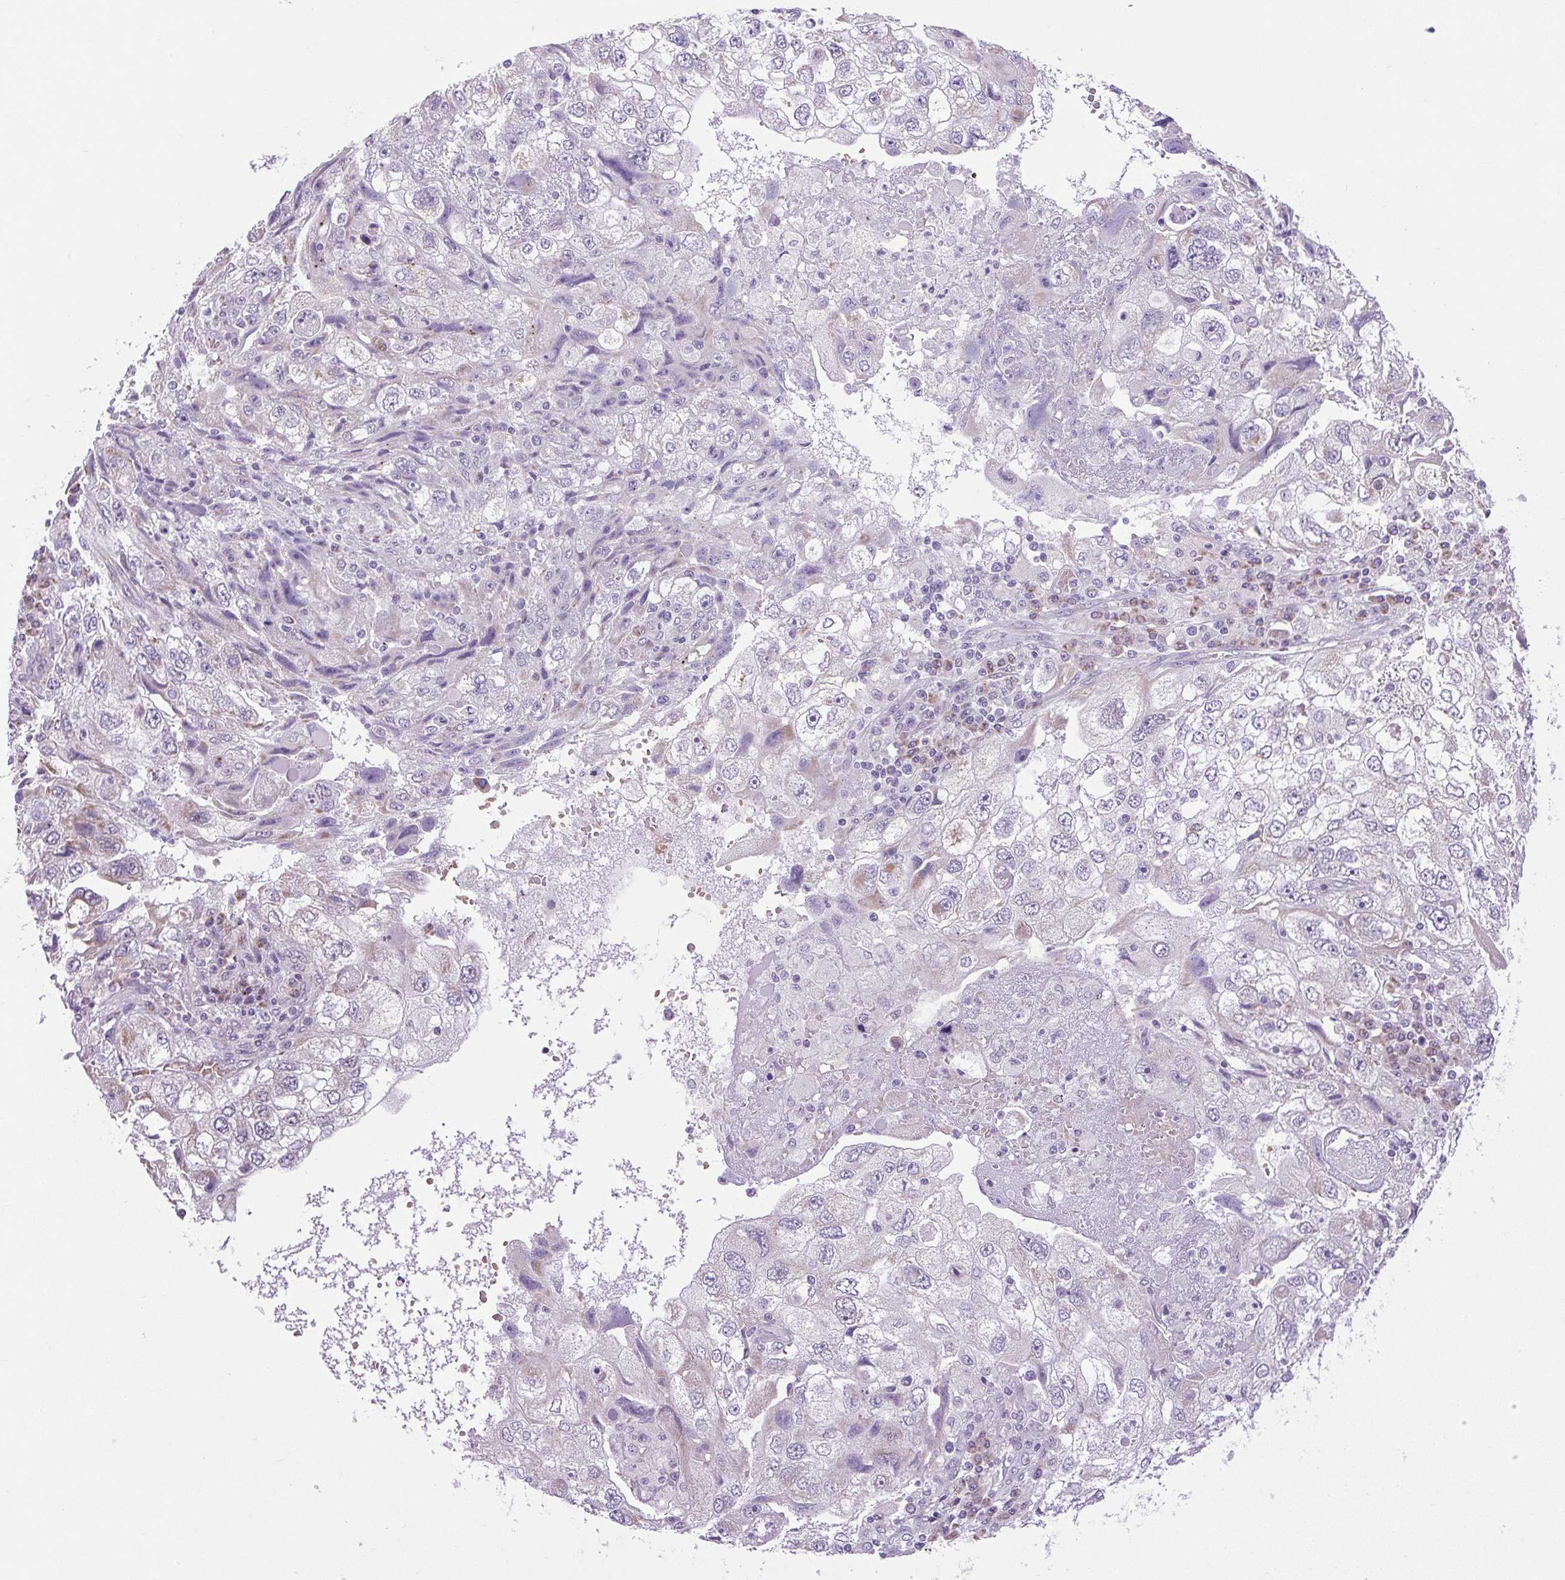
{"staining": {"intensity": "negative", "quantity": "none", "location": "none"}, "tissue": "endometrial cancer", "cell_type": "Tumor cells", "image_type": "cancer", "snomed": [{"axis": "morphology", "description": "Adenocarcinoma, NOS"}, {"axis": "topography", "description": "Endometrium"}], "caption": "An immunohistochemistry micrograph of endometrial cancer is shown. There is no staining in tumor cells of endometrial cancer. Brightfield microscopy of immunohistochemistry (IHC) stained with DAB (brown) and hematoxylin (blue), captured at high magnification.", "gene": "SCO2", "patient": {"sex": "female", "age": 49}}